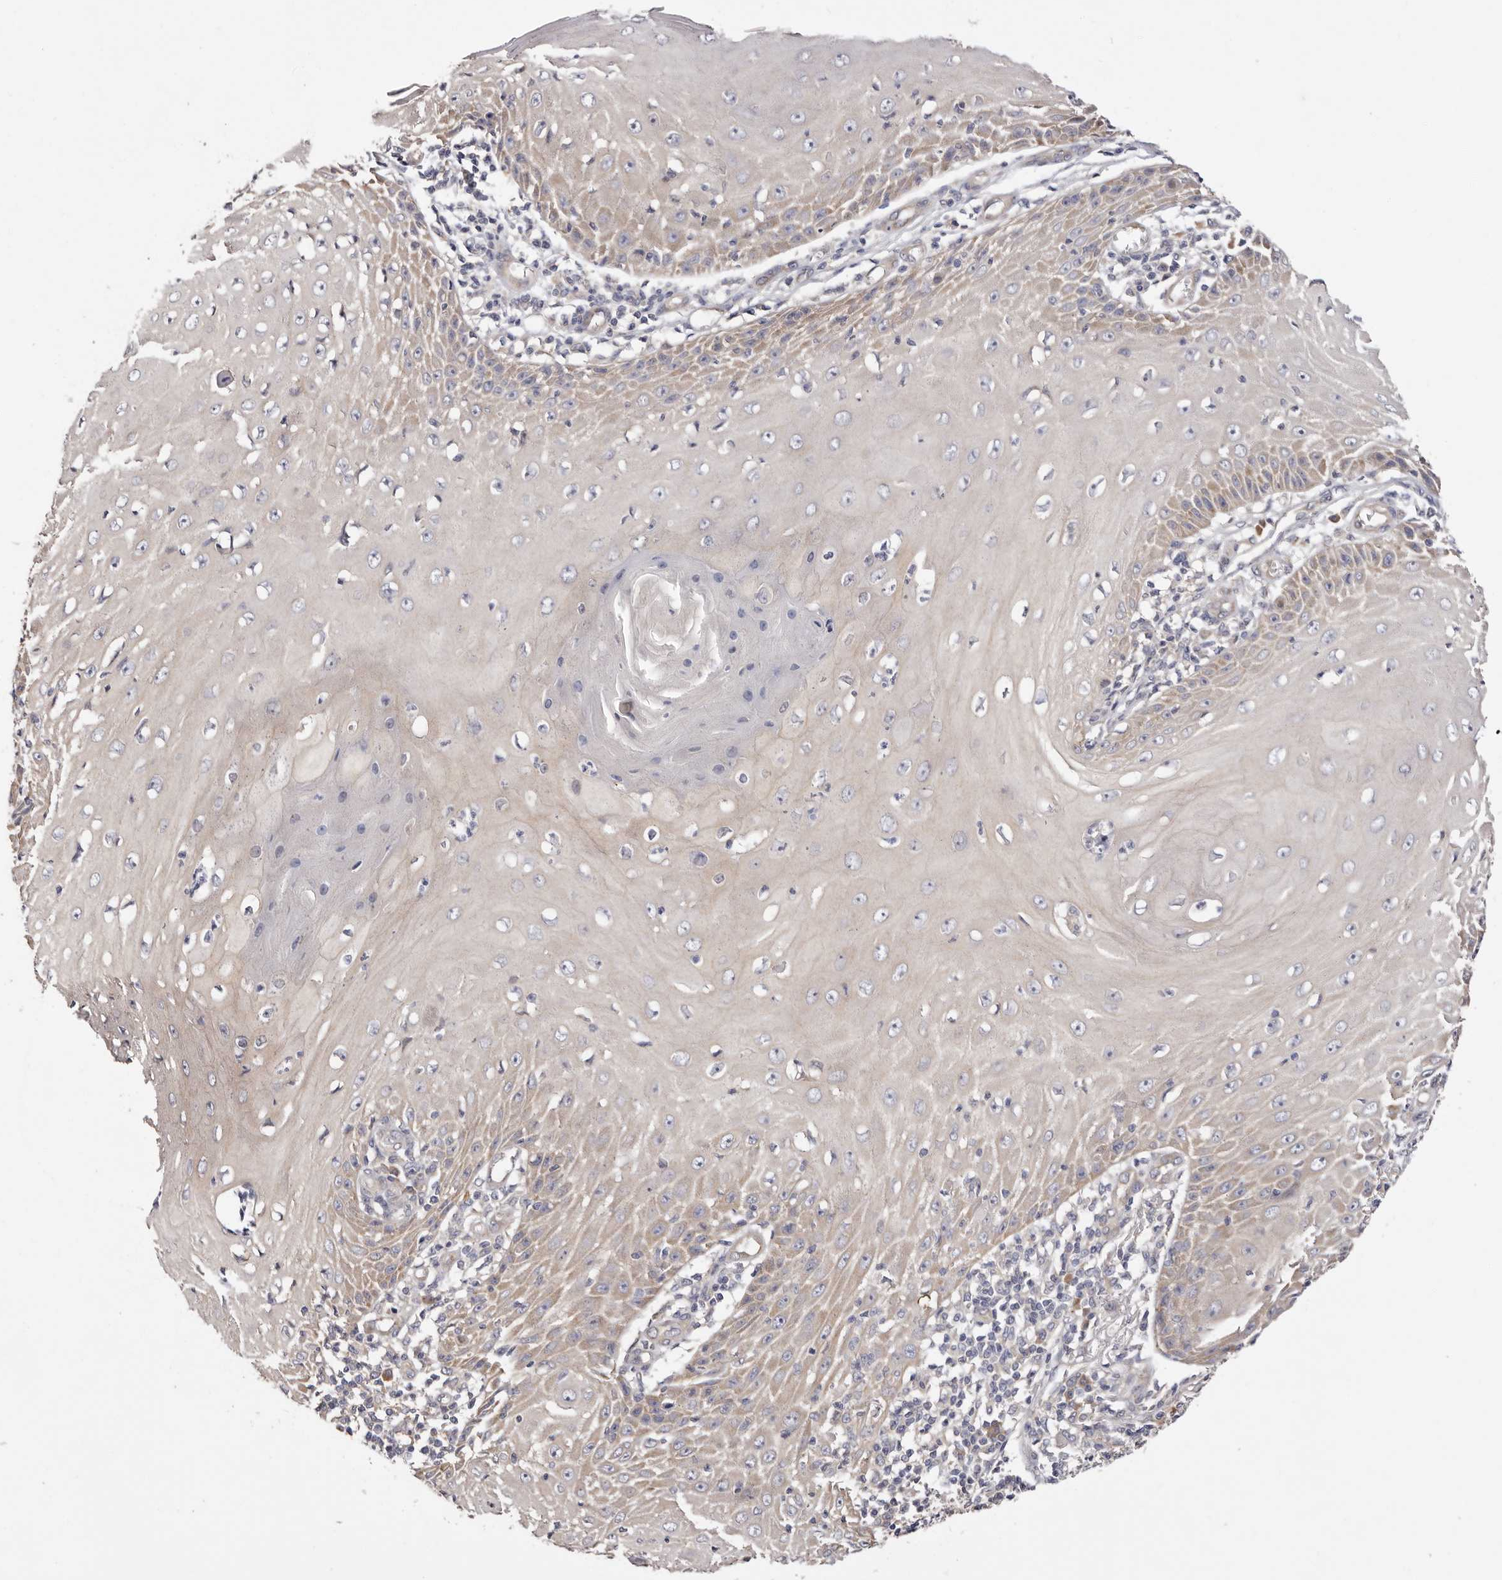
{"staining": {"intensity": "weak", "quantity": "<25%", "location": "cytoplasmic/membranous"}, "tissue": "skin cancer", "cell_type": "Tumor cells", "image_type": "cancer", "snomed": [{"axis": "morphology", "description": "Squamous cell carcinoma, NOS"}, {"axis": "topography", "description": "Skin"}], "caption": "An immunohistochemistry (IHC) photomicrograph of skin cancer is shown. There is no staining in tumor cells of skin cancer.", "gene": "FAM167B", "patient": {"sex": "female", "age": 73}}